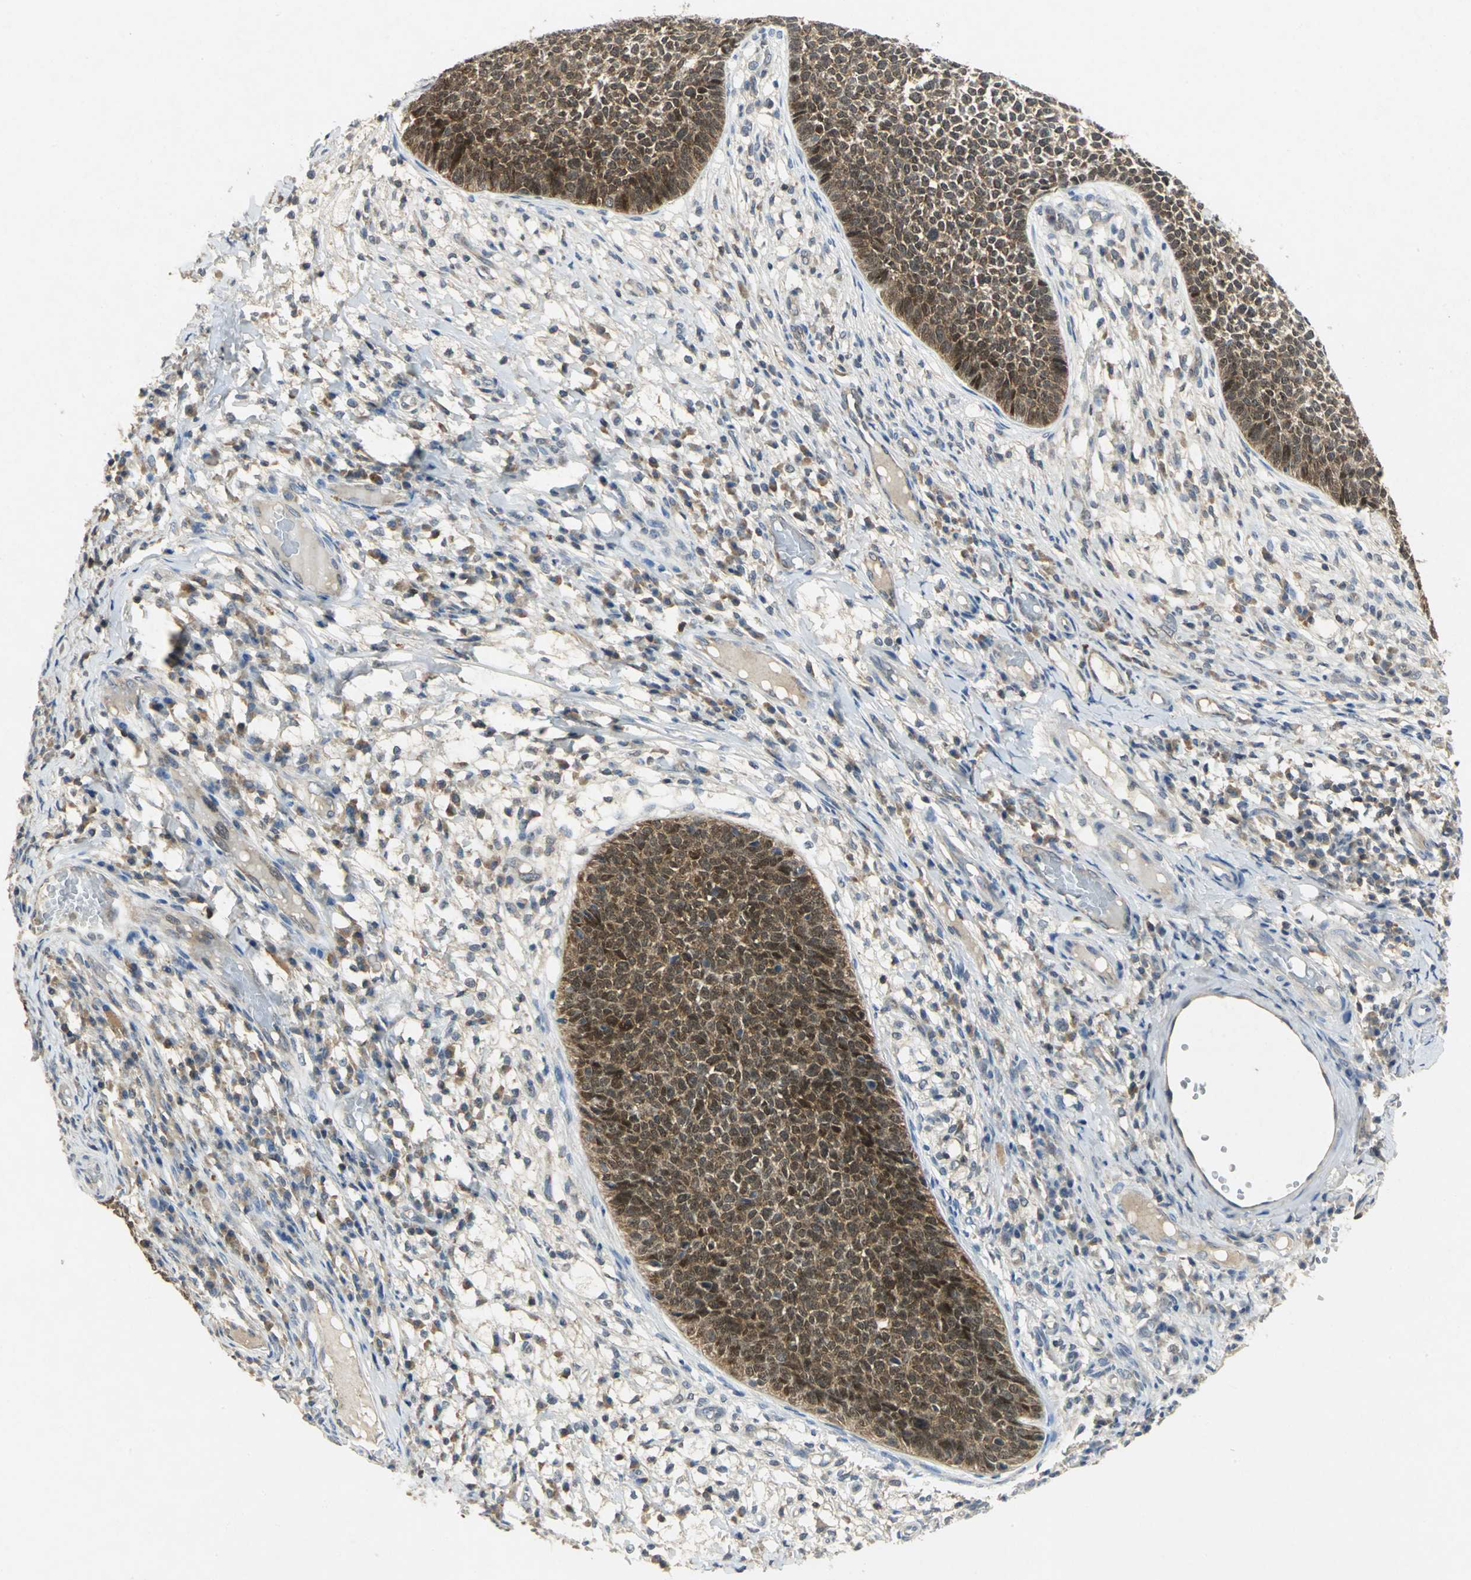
{"staining": {"intensity": "strong", "quantity": ">75%", "location": "cytoplasmic/membranous,nuclear"}, "tissue": "skin cancer", "cell_type": "Tumor cells", "image_type": "cancer", "snomed": [{"axis": "morphology", "description": "Basal cell carcinoma"}, {"axis": "topography", "description": "Skin"}], "caption": "Human skin cancer stained with a brown dye demonstrates strong cytoplasmic/membranous and nuclear positive expression in about >75% of tumor cells.", "gene": "PPIA", "patient": {"sex": "female", "age": 84}}